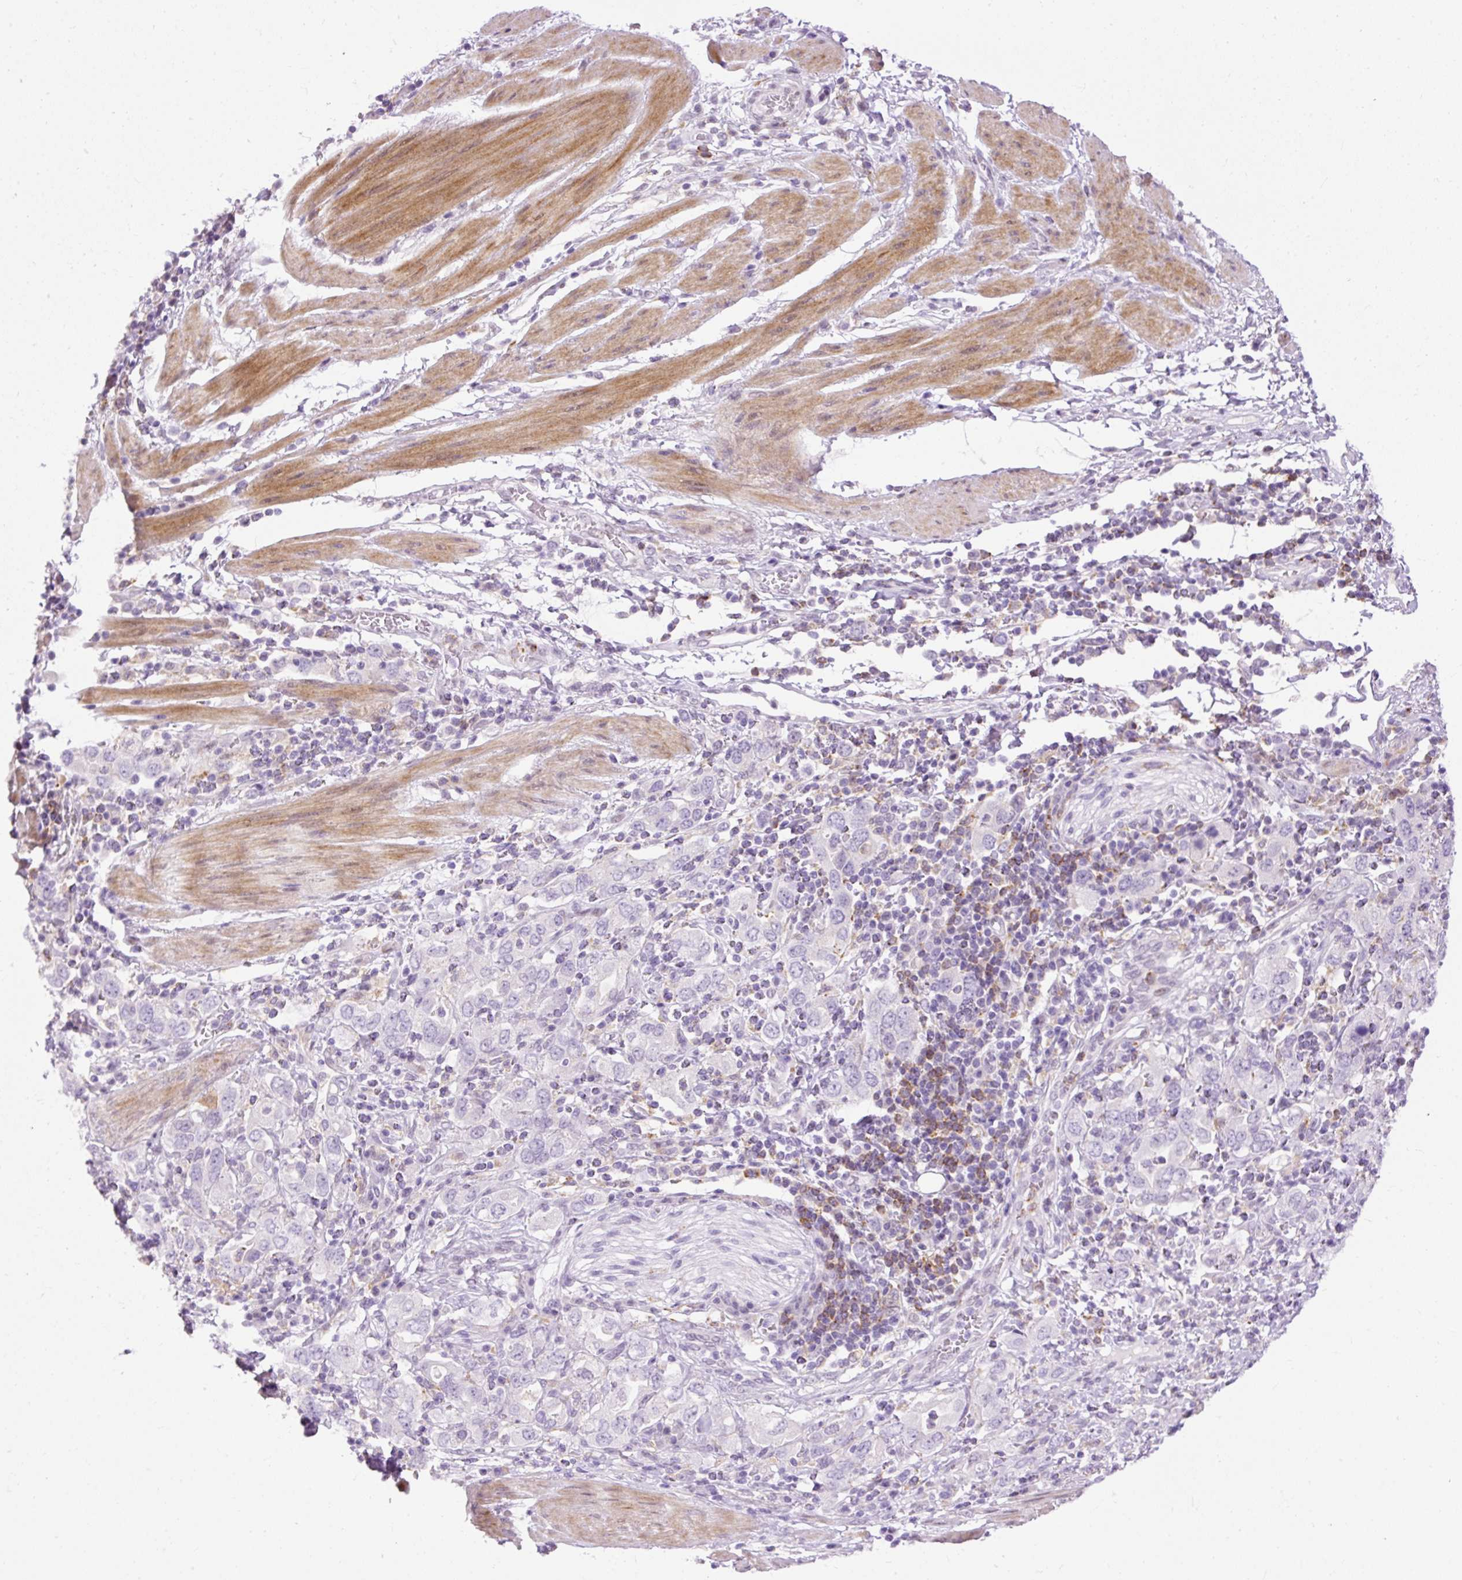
{"staining": {"intensity": "negative", "quantity": "none", "location": "none"}, "tissue": "stomach cancer", "cell_type": "Tumor cells", "image_type": "cancer", "snomed": [{"axis": "morphology", "description": "Adenocarcinoma, NOS"}, {"axis": "topography", "description": "Stomach, upper"}, {"axis": "topography", "description": "Stomach"}], "caption": "Human stomach adenocarcinoma stained for a protein using immunohistochemistry shows no expression in tumor cells.", "gene": "LY86", "patient": {"sex": "male", "age": 62}}